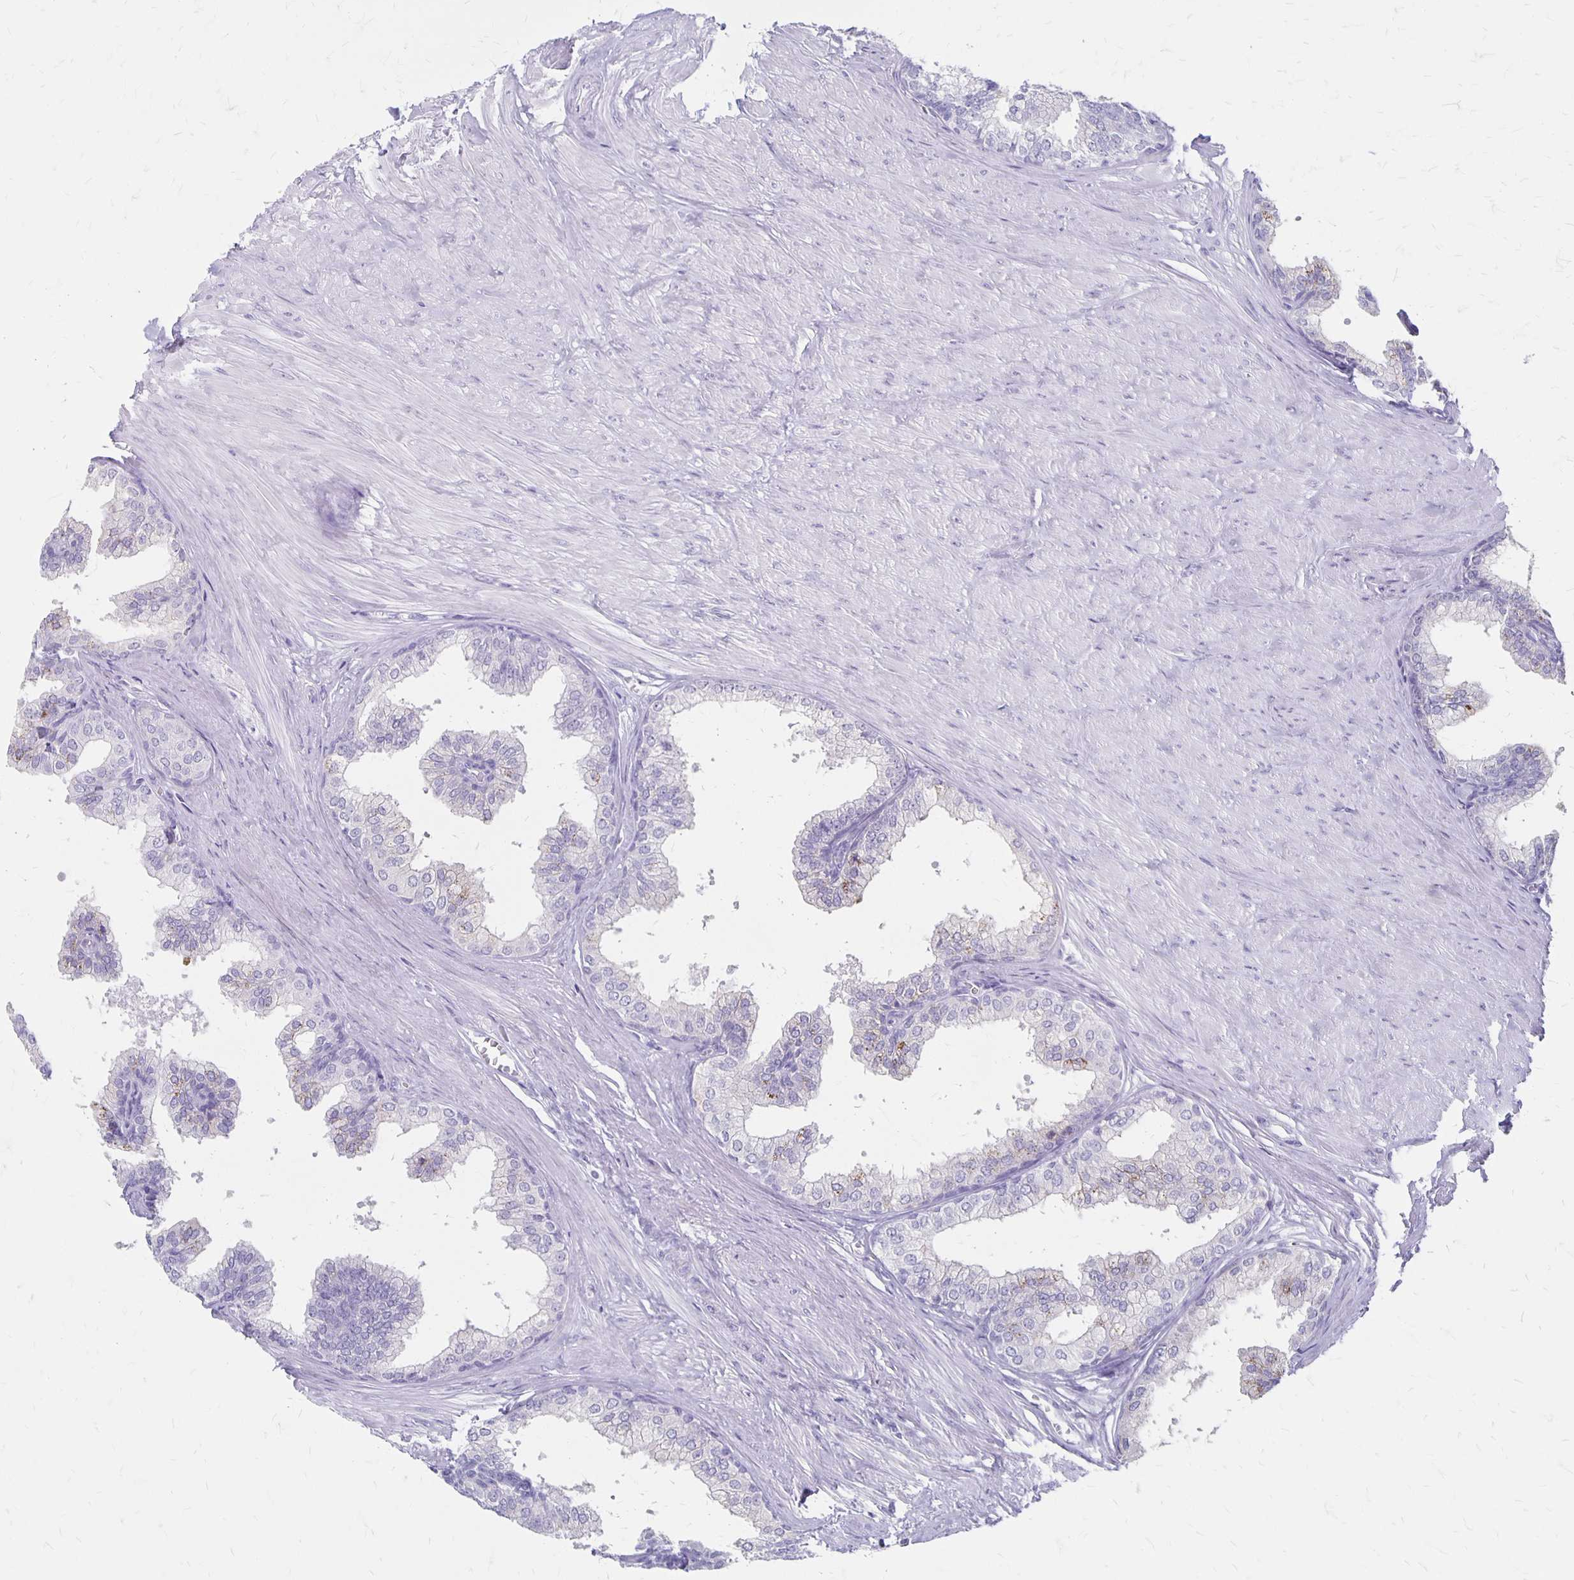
{"staining": {"intensity": "weak", "quantity": ">75%", "location": "cytoplasmic/membranous"}, "tissue": "prostate", "cell_type": "Glandular cells", "image_type": "normal", "snomed": [{"axis": "morphology", "description": "Normal tissue, NOS"}, {"axis": "topography", "description": "Prostate"}, {"axis": "topography", "description": "Peripheral nerve tissue"}], "caption": "About >75% of glandular cells in benign prostate display weak cytoplasmic/membranous protein positivity as visualized by brown immunohistochemical staining.", "gene": "MAGEC2", "patient": {"sex": "male", "age": 55}}